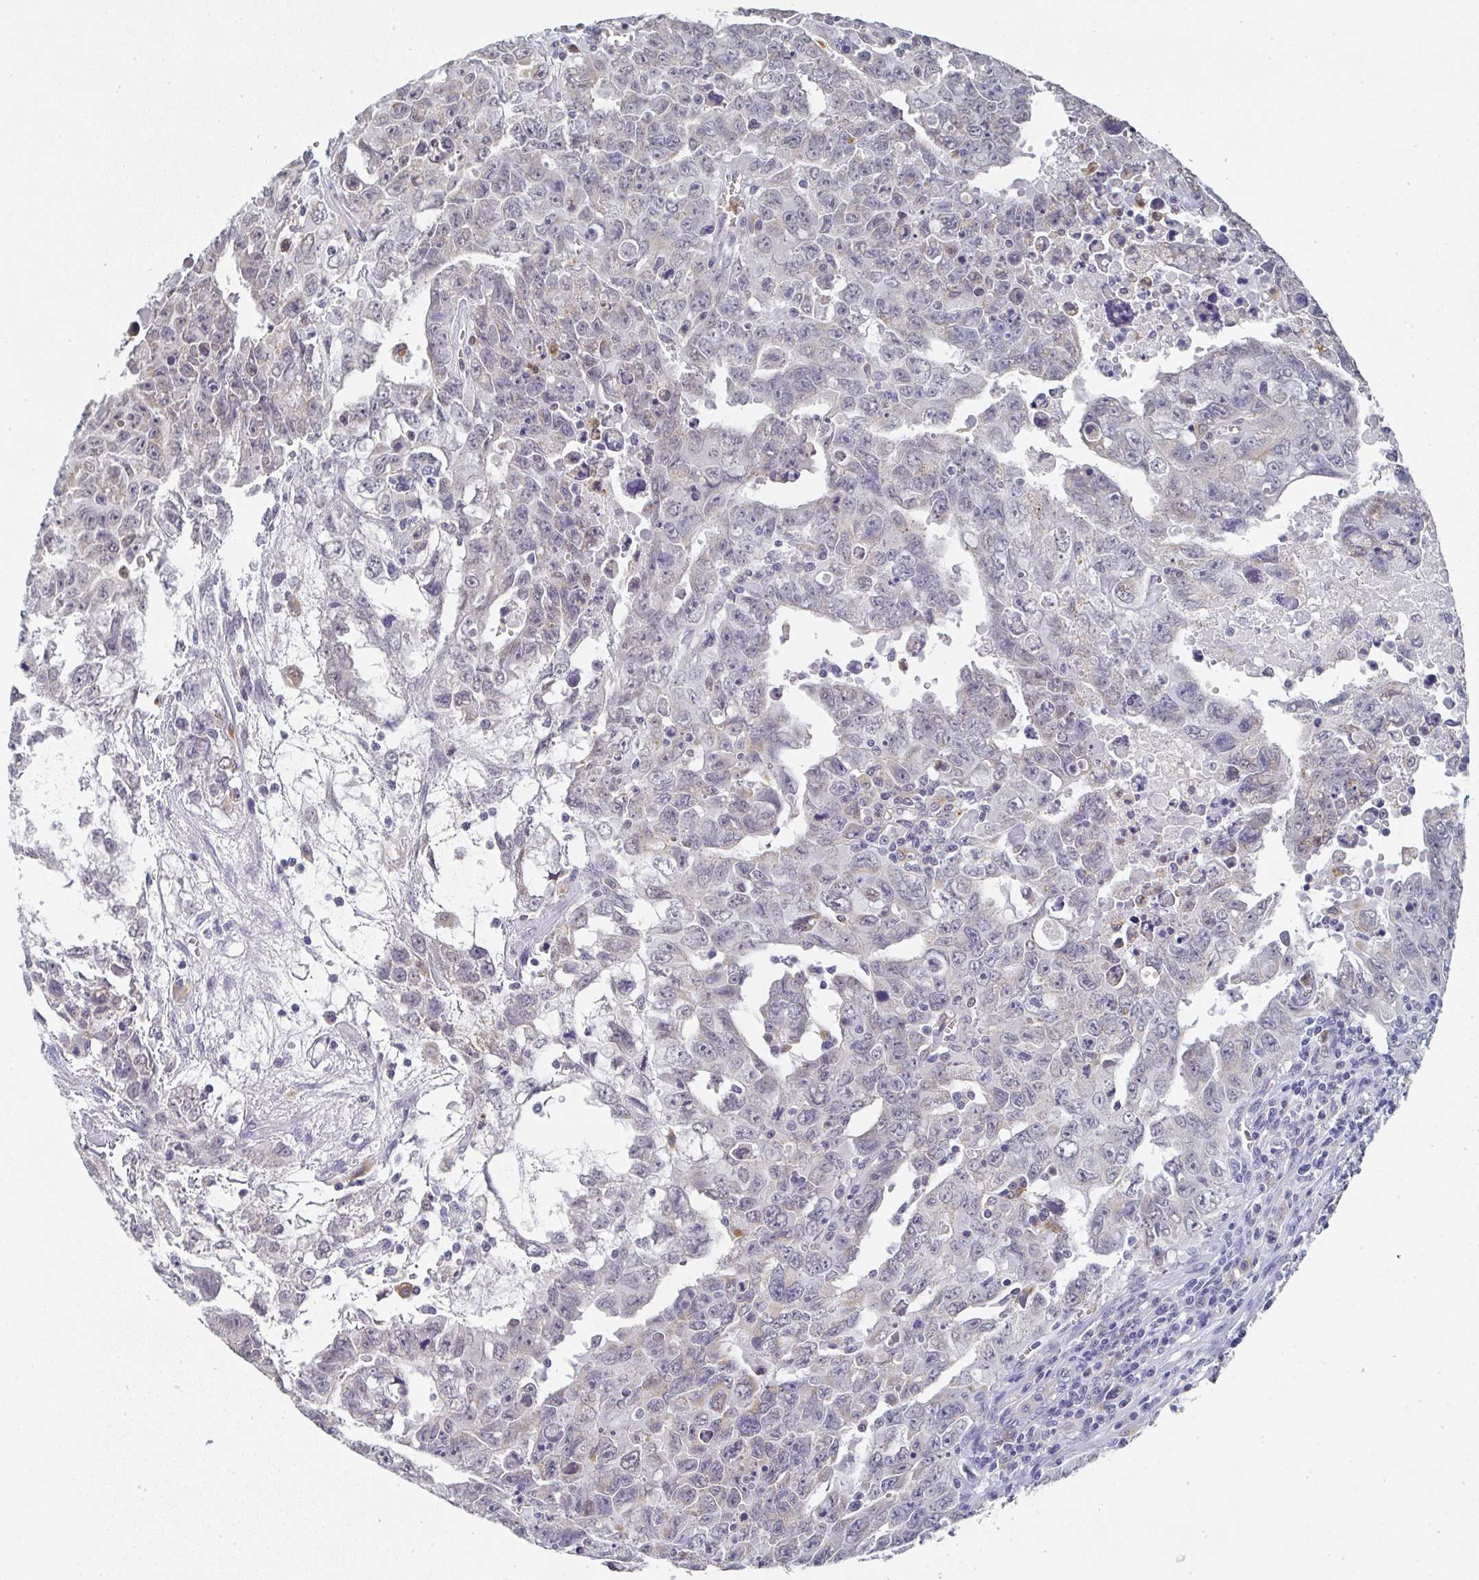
{"staining": {"intensity": "negative", "quantity": "none", "location": "none"}, "tissue": "testis cancer", "cell_type": "Tumor cells", "image_type": "cancer", "snomed": [{"axis": "morphology", "description": "Carcinoma, Embryonal, NOS"}, {"axis": "topography", "description": "Testis"}], "caption": "IHC image of testis embryonal carcinoma stained for a protein (brown), which demonstrates no staining in tumor cells.", "gene": "NCF1", "patient": {"sex": "male", "age": 24}}